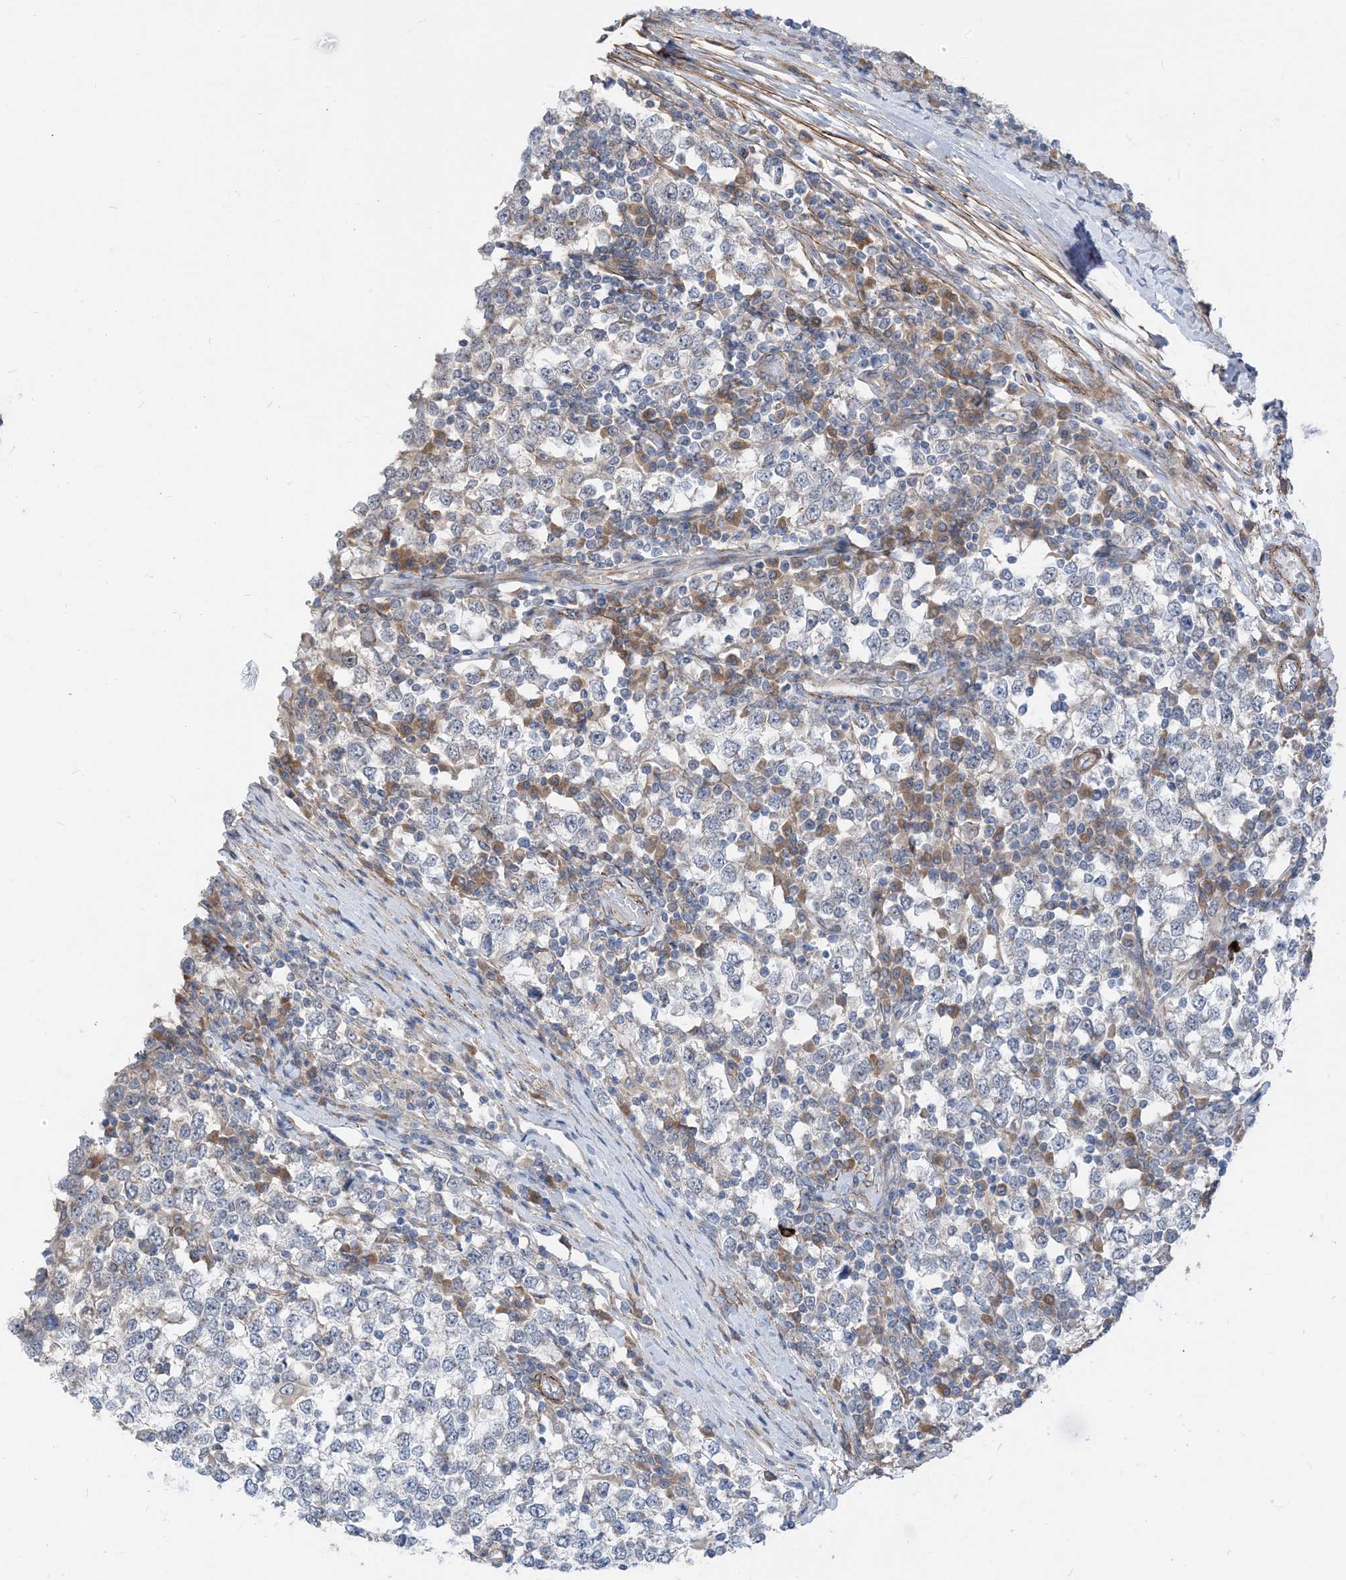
{"staining": {"intensity": "negative", "quantity": "none", "location": "none"}, "tissue": "testis cancer", "cell_type": "Tumor cells", "image_type": "cancer", "snomed": [{"axis": "morphology", "description": "Seminoma, NOS"}, {"axis": "topography", "description": "Testis"}], "caption": "This is an immunohistochemistry photomicrograph of human testis cancer. There is no positivity in tumor cells.", "gene": "PLEKHA3", "patient": {"sex": "male", "age": 65}}